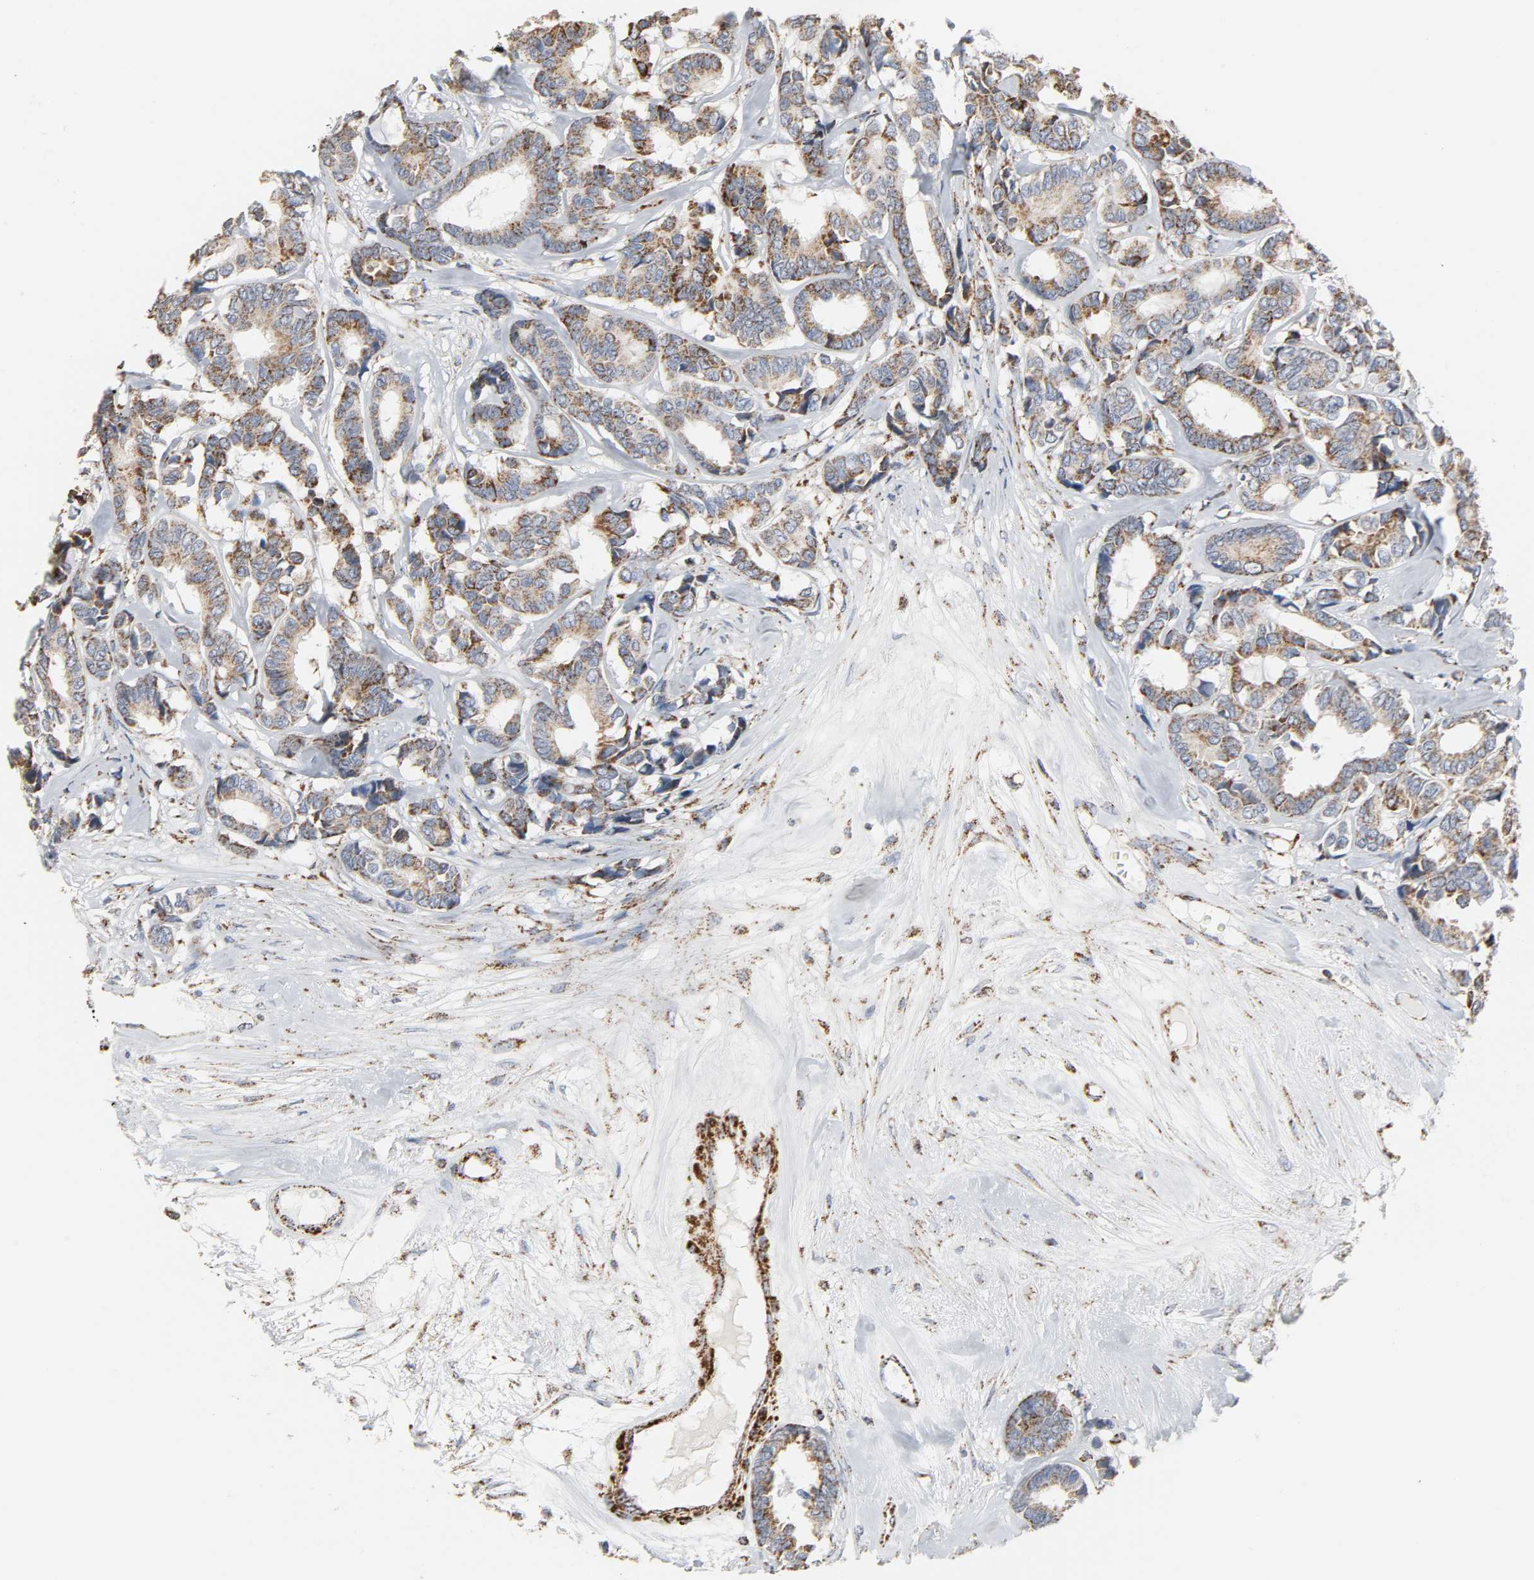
{"staining": {"intensity": "moderate", "quantity": ">75%", "location": "cytoplasmic/membranous"}, "tissue": "breast cancer", "cell_type": "Tumor cells", "image_type": "cancer", "snomed": [{"axis": "morphology", "description": "Duct carcinoma"}, {"axis": "topography", "description": "Breast"}], "caption": "This is a photomicrograph of immunohistochemistry staining of breast intraductal carcinoma, which shows moderate expression in the cytoplasmic/membranous of tumor cells.", "gene": "ACAT1", "patient": {"sex": "female", "age": 87}}